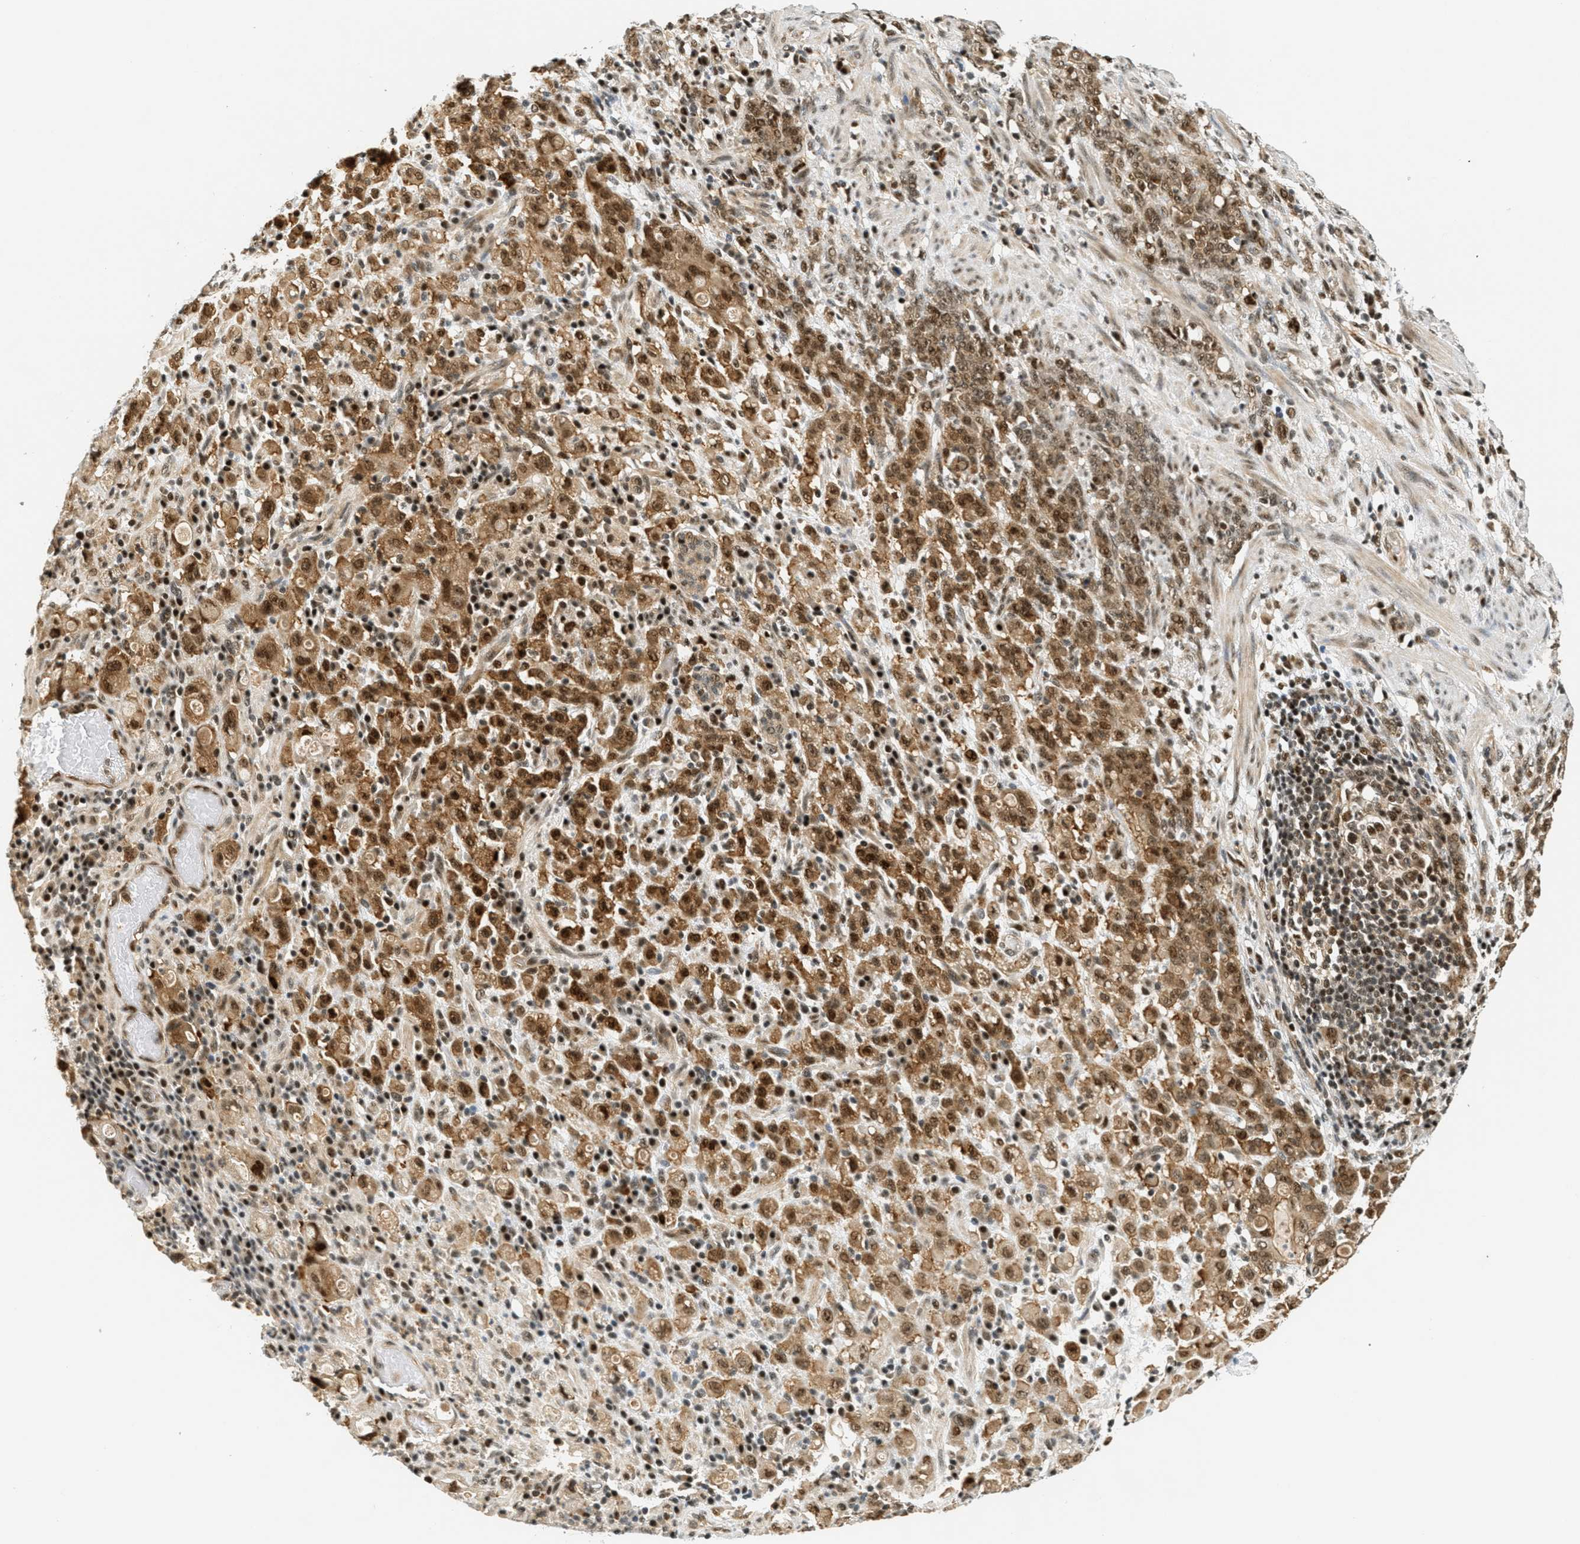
{"staining": {"intensity": "strong", "quantity": ">75%", "location": "cytoplasmic/membranous,nuclear"}, "tissue": "stomach cancer", "cell_type": "Tumor cells", "image_type": "cancer", "snomed": [{"axis": "morphology", "description": "Adenocarcinoma, NOS"}, {"axis": "topography", "description": "Stomach, lower"}], "caption": "Human stomach cancer stained for a protein (brown) displays strong cytoplasmic/membranous and nuclear positive positivity in about >75% of tumor cells.", "gene": "FOXM1", "patient": {"sex": "male", "age": 88}}